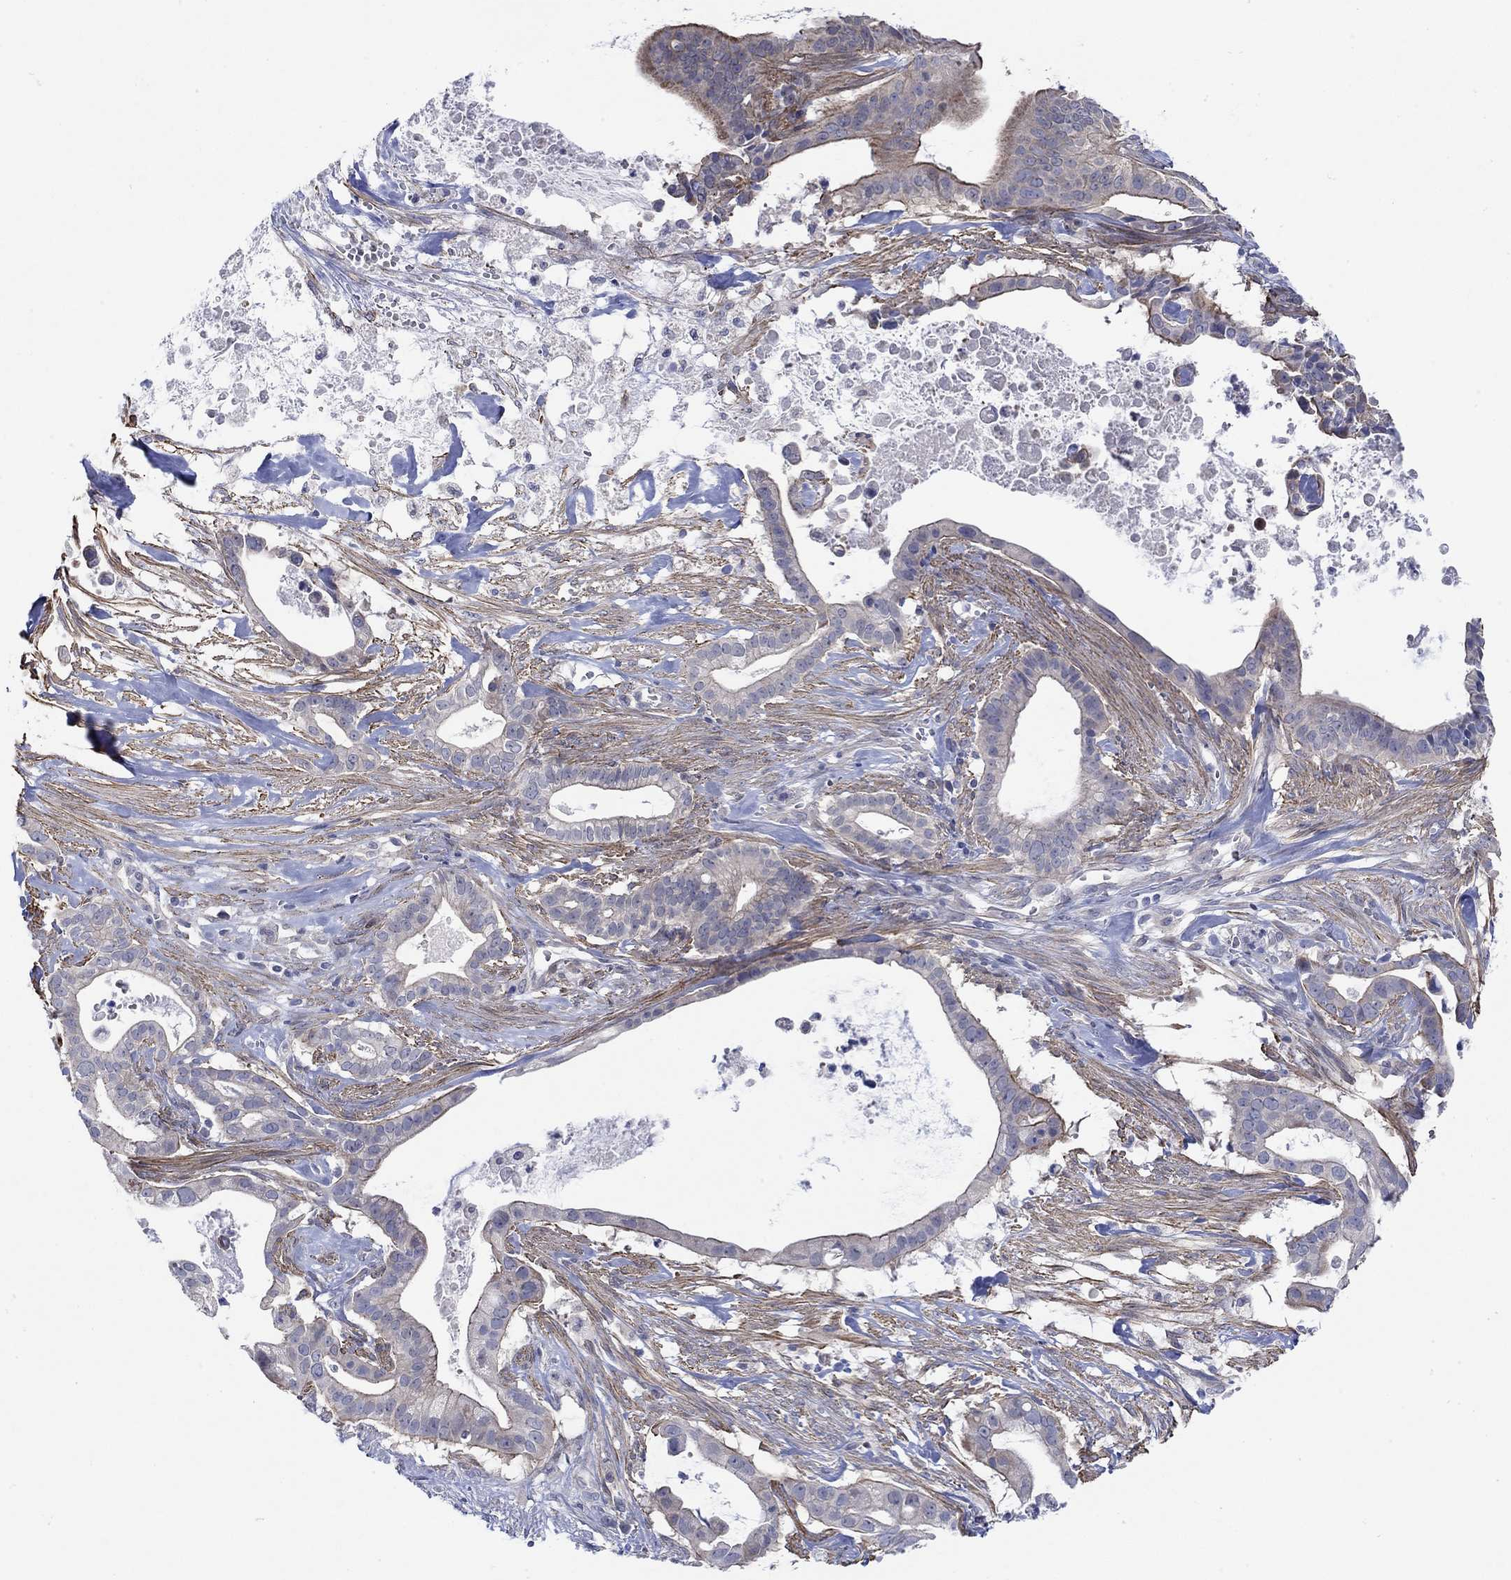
{"staining": {"intensity": "moderate", "quantity": "25%-75%", "location": "cytoplasmic/membranous"}, "tissue": "pancreatic cancer", "cell_type": "Tumor cells", "image_type": "cancer", "snomed": [{"axis": "morphology", "description": "Adenocarcinoma, NOS"}, {"axis": "topography", "description": "Pancreas"}], "caption": "The micrograph displays immunohistochemical staining of pancreatic cancer (adenocarcinoma). There is moderate cytoplasmic/membranous positivity is appreciated in approximately 25%-75% of tumor cells.", "gene": "SCN7A", "patient": {"sex": "male", "age": 61}}